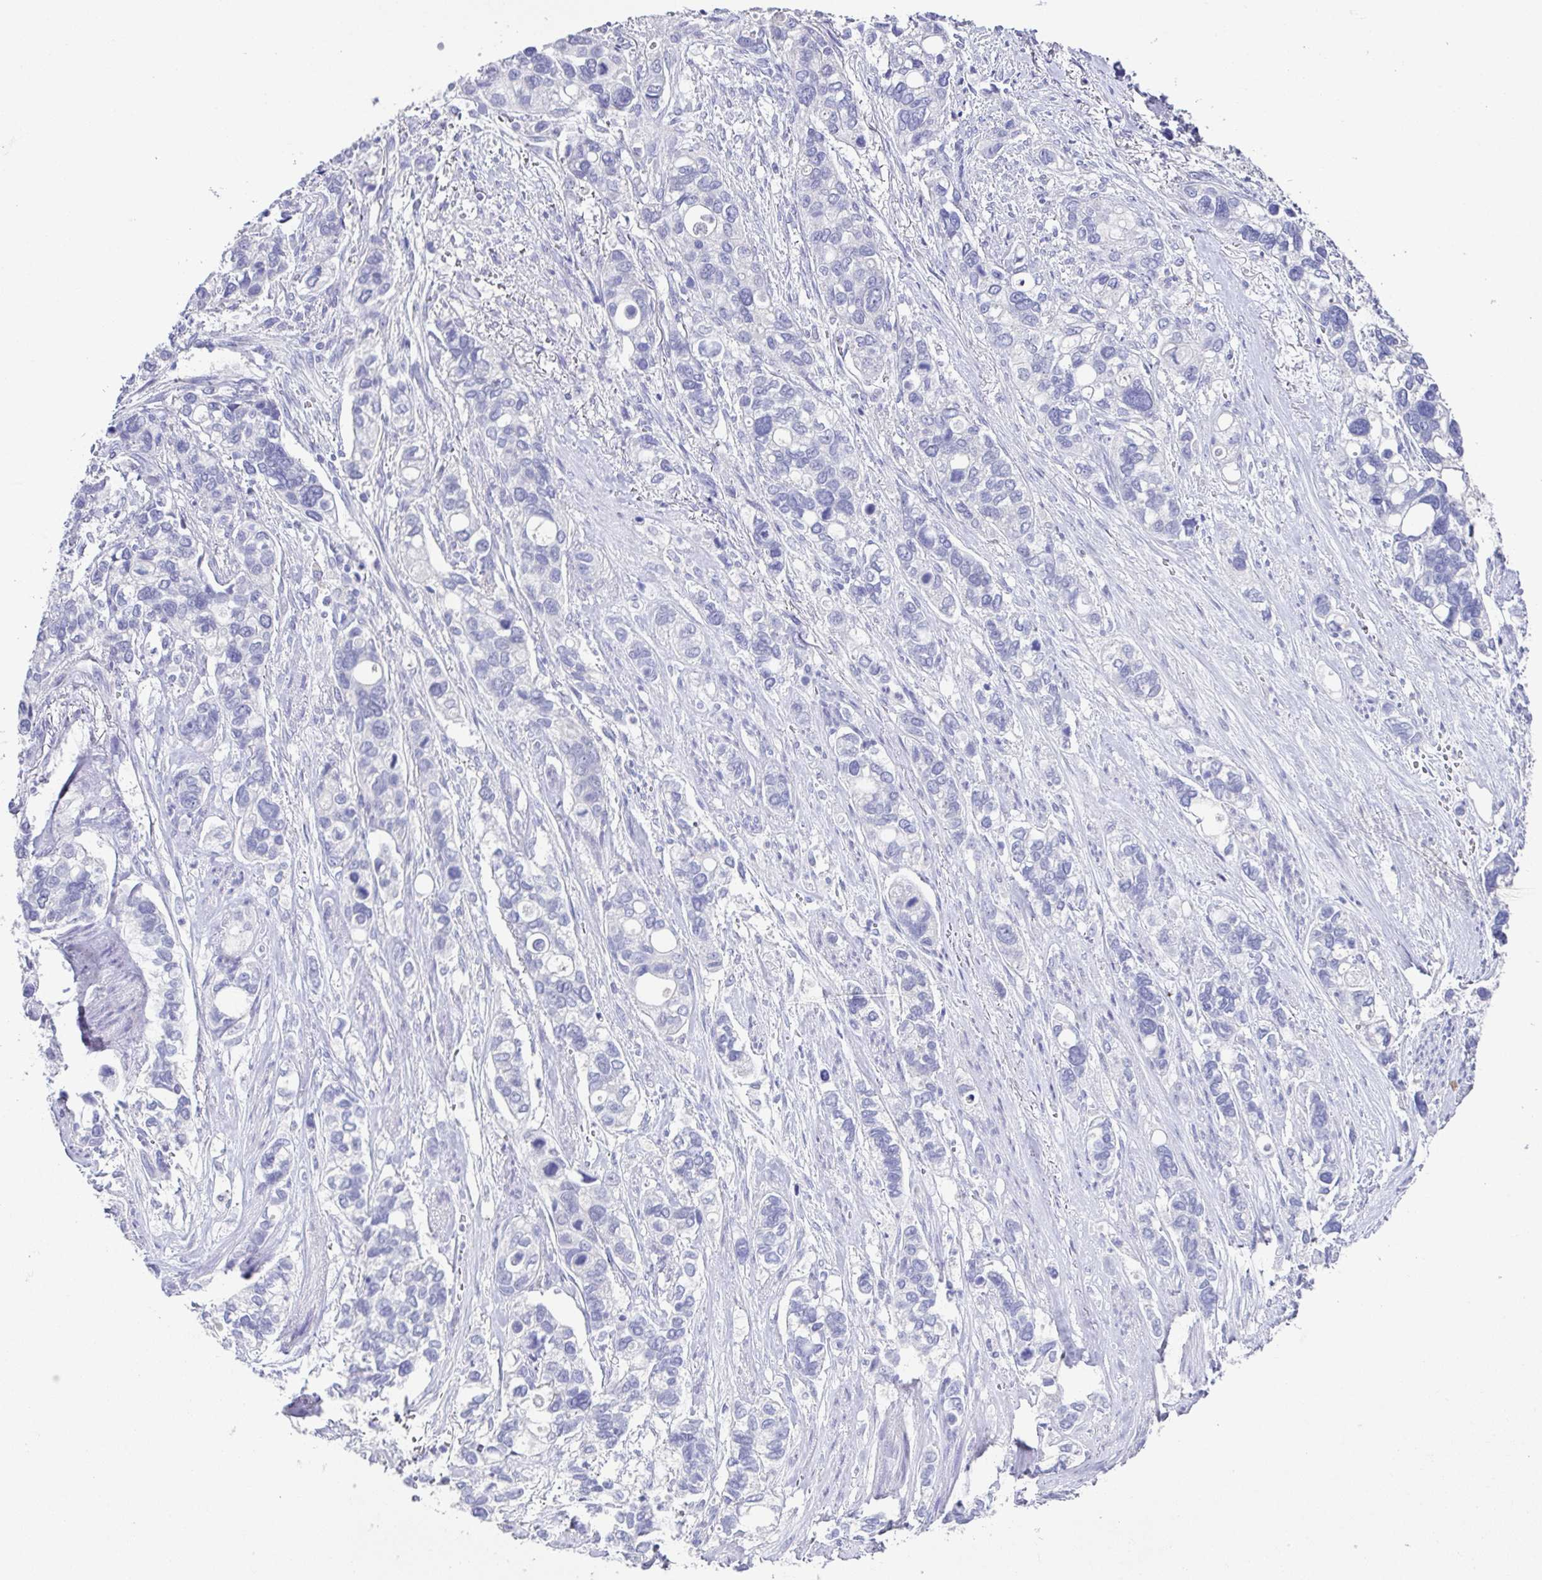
{"staining": {"intensity": "negative", "quantity": "none", "location": "none"}, "tissue": "stomach cancer", "cell_type": "Tumor cells", "image_type": "cancer", "snomed": [{"axis": "morphology", "description": "Adenocarcinoma, NOS"}, {"axis": "topography", "description": "Stomach, upper"}], "caption": "The IHC photomicrograph has no significant positivity in tumor cells of stomach cancer (adenocarcinoma) tissue. (DAB IHC, high magnification).", "gene": "RDH11", "patient": {"sex": "female", "age": 81}}